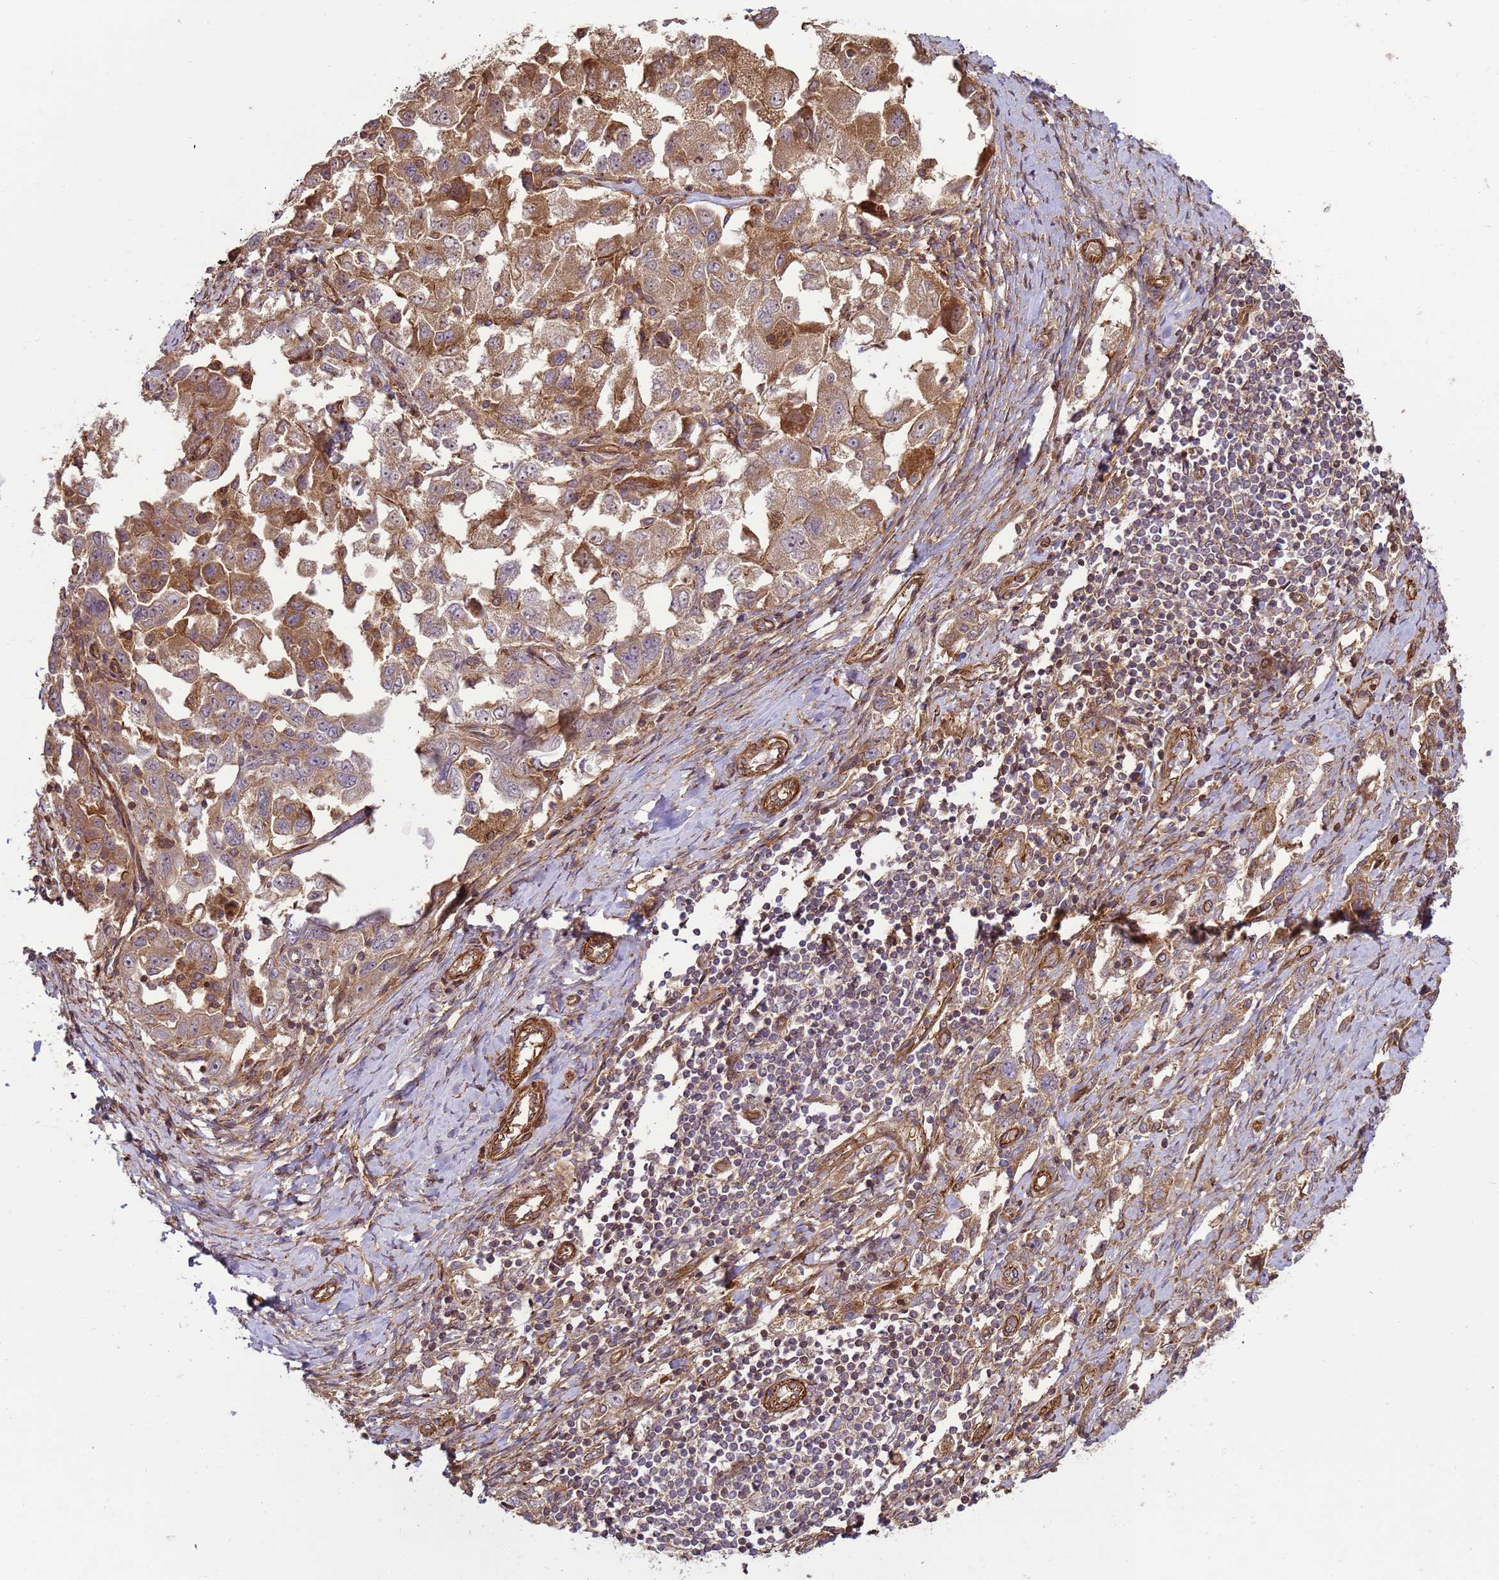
{"staining": {"intensity": "moderate", "quantity": ">75%", "location": "cytoplasmic/membranous"}, "tissue": "ovarian cancer", "cell_type": "Tumor cells", "image_type": "cancer", "snomed": [{"axis": "morphology", "description": "Carcinoma, NOS"}, {"axis": "morphology", "description": "Cystadenocarcinoma, serous, NOS"}, {"axis": "topography", "description": "Ovary"}], "caption": "IHC staining of ovarian serous cystadenocarcinoma, which reveals medium levels of moderate cytoplasmic/membranous positivity in approximately >75% of tumor cells indicating moderate cytoplasmic/membranous protein positivity. The staining was performed using DAB (brown) for protein detection and nuclei were counterstained in hematoxylin (blue).", "gene": "CNOT1", "patient": {"sex": "female", "age": 69}}